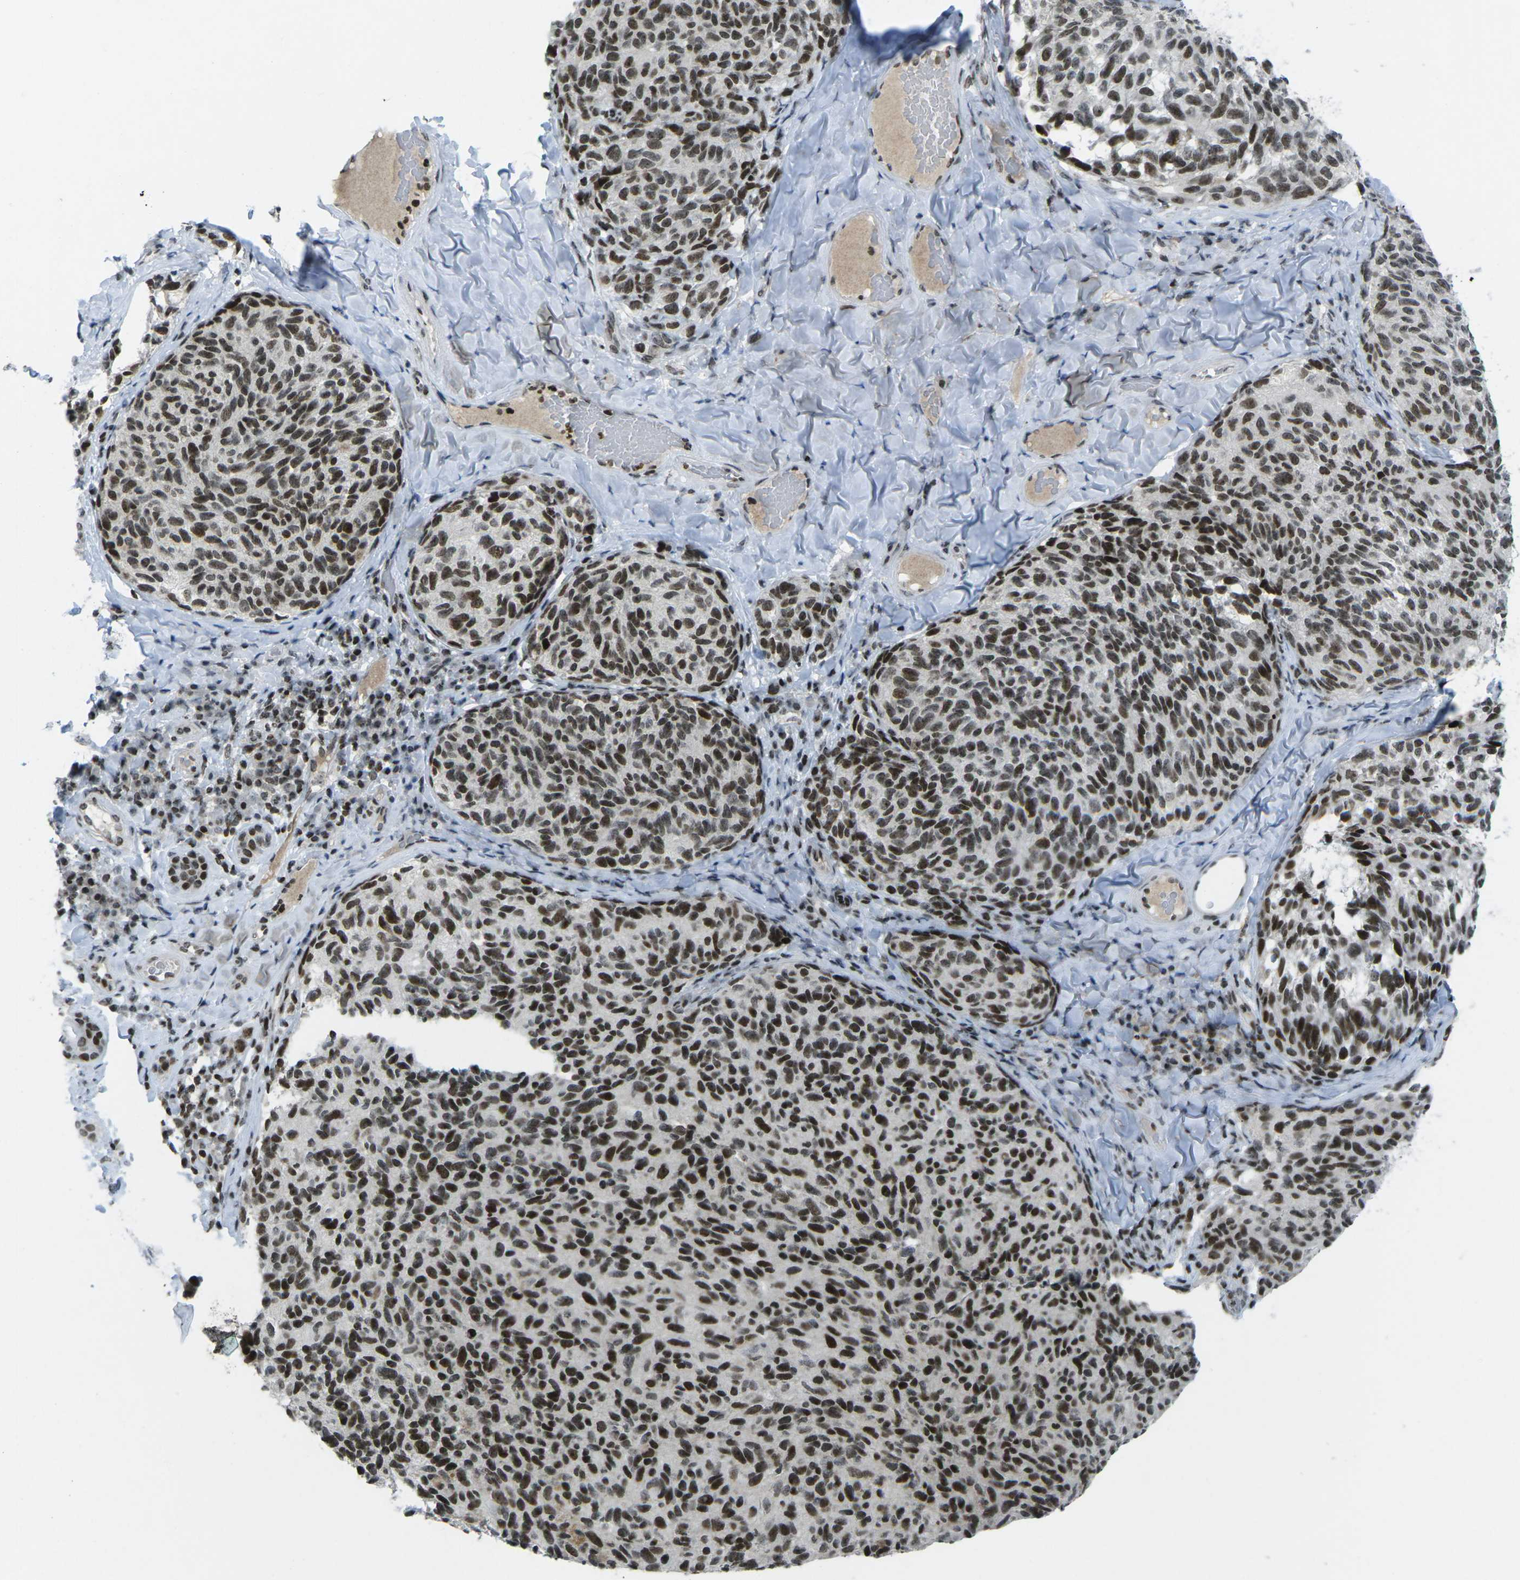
{"staining": {"intensity": "strong", "quantity": ">75%", "location": "nuclear"}, "tissue": "melanoma", "cell_type": "Tumor cells", "image_type": "cancer", "snomed": [{"axis": "morphology", "description": "Malignant melanoma, NOS"}, {"axis": "topography", "description": "Skin"}], "caption": "There is high levels of strong nuclear expression in tumor cells of melanoma, as demonstrated by immunohistochemical staining (brown color).", "gene": "EME1", "patient": {"sex": "female", "age": 73}}